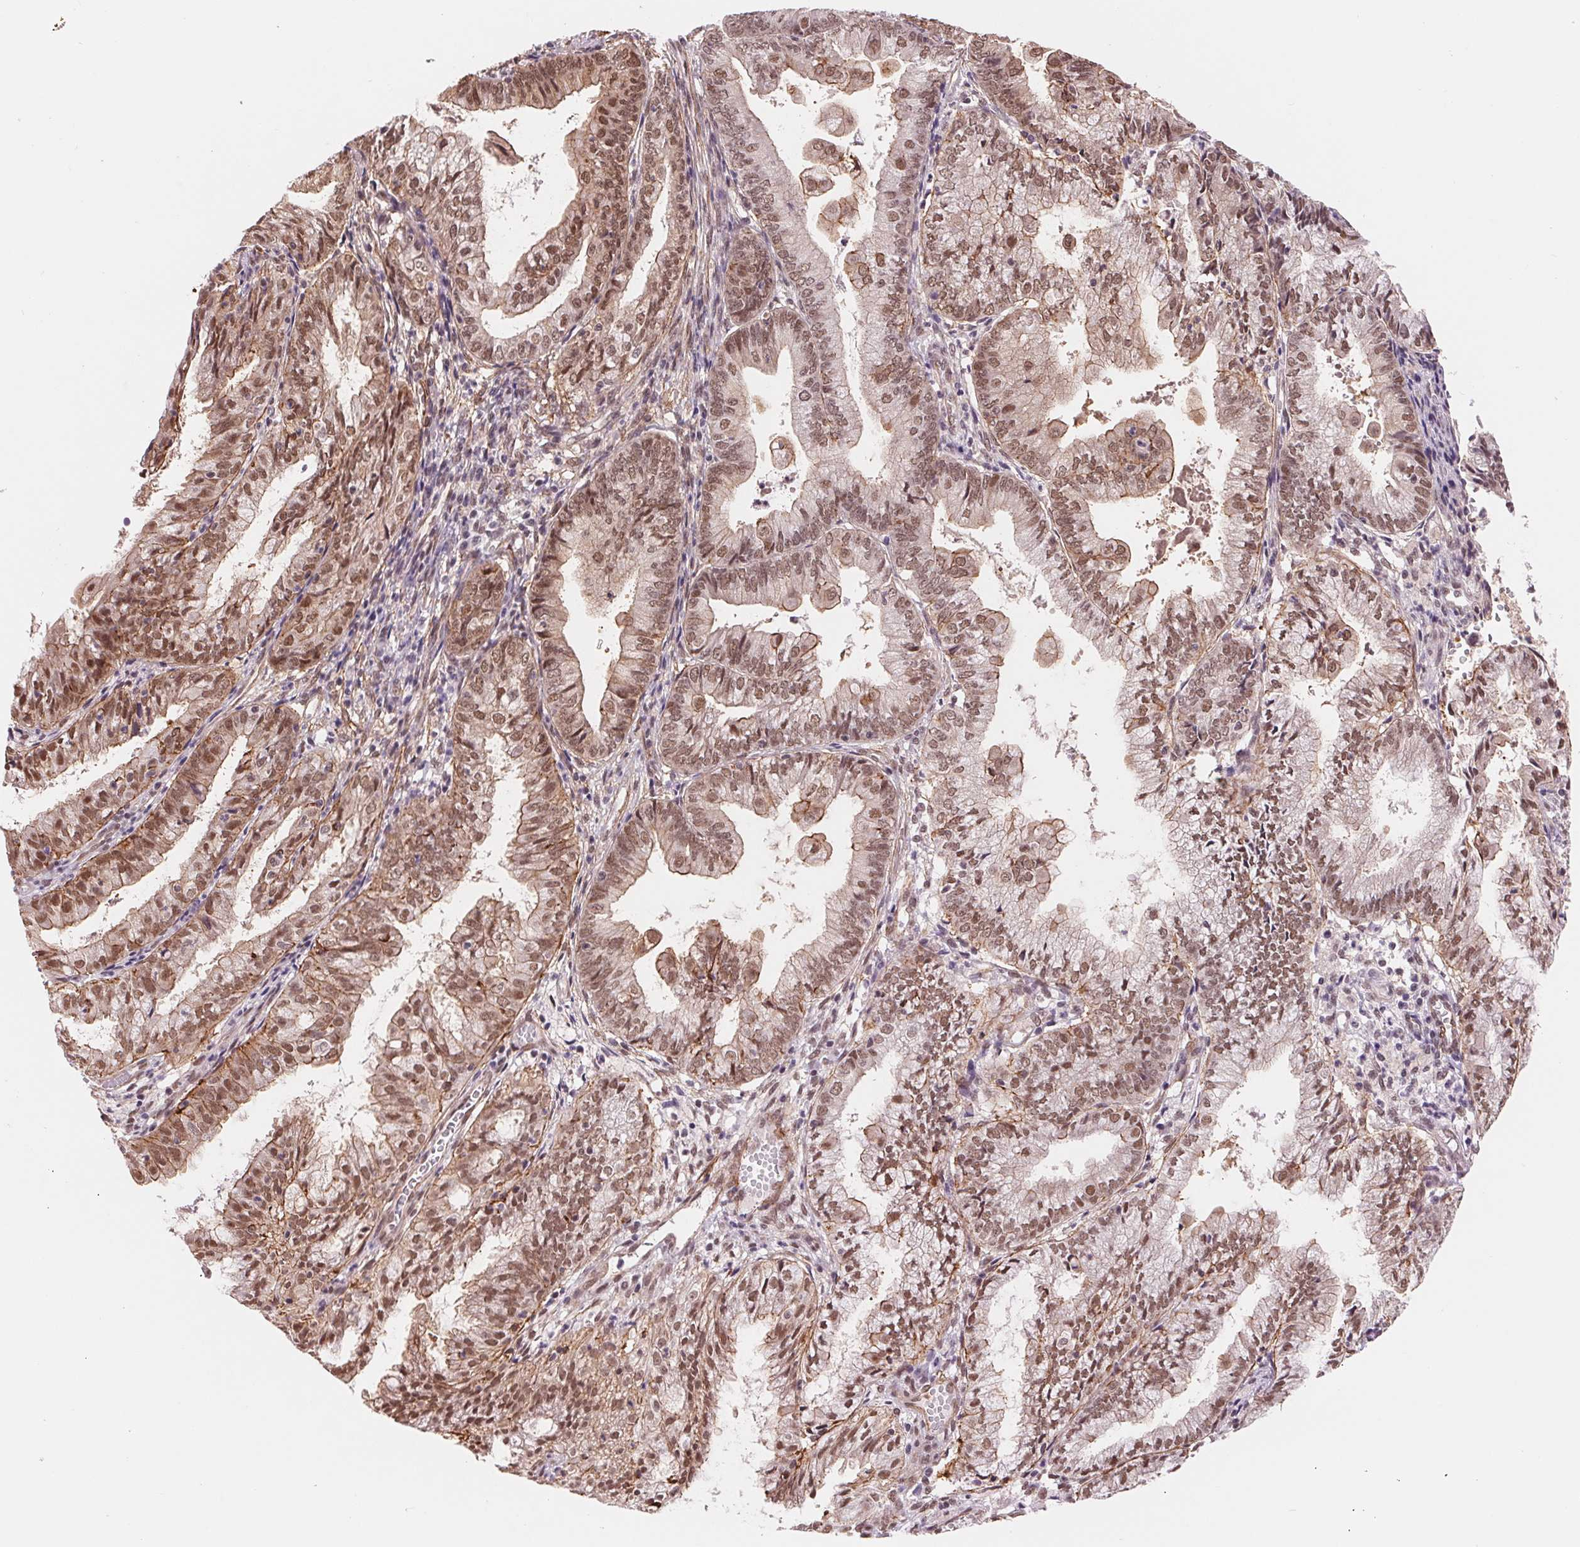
{"staining": {"intensity": "moderate", "quantity": ">75%", "location": "cytoplasmic/membranous,nuclear"}, "tissue": "endometrial cancer", "cell_type": "Tumor cells", "image_type": "cancer", "snomed": [{"axis": "morphology", "description": "Adenocarcinoma, NOS"}, {"axis": "topography", "description": "Endometrium"}], "caption": "Moderate cytoplasmic/membranous and nuclear protein positivity is seen in about >75% of tumor cells in endometrial cancer (adenocarcinoma). (DAB (3,3'-diaminobenzidine) IHC with brightfield microscopy, high magnification).", "gene": "BCAT1", "patient": {"sex": "female", "age": 55}}